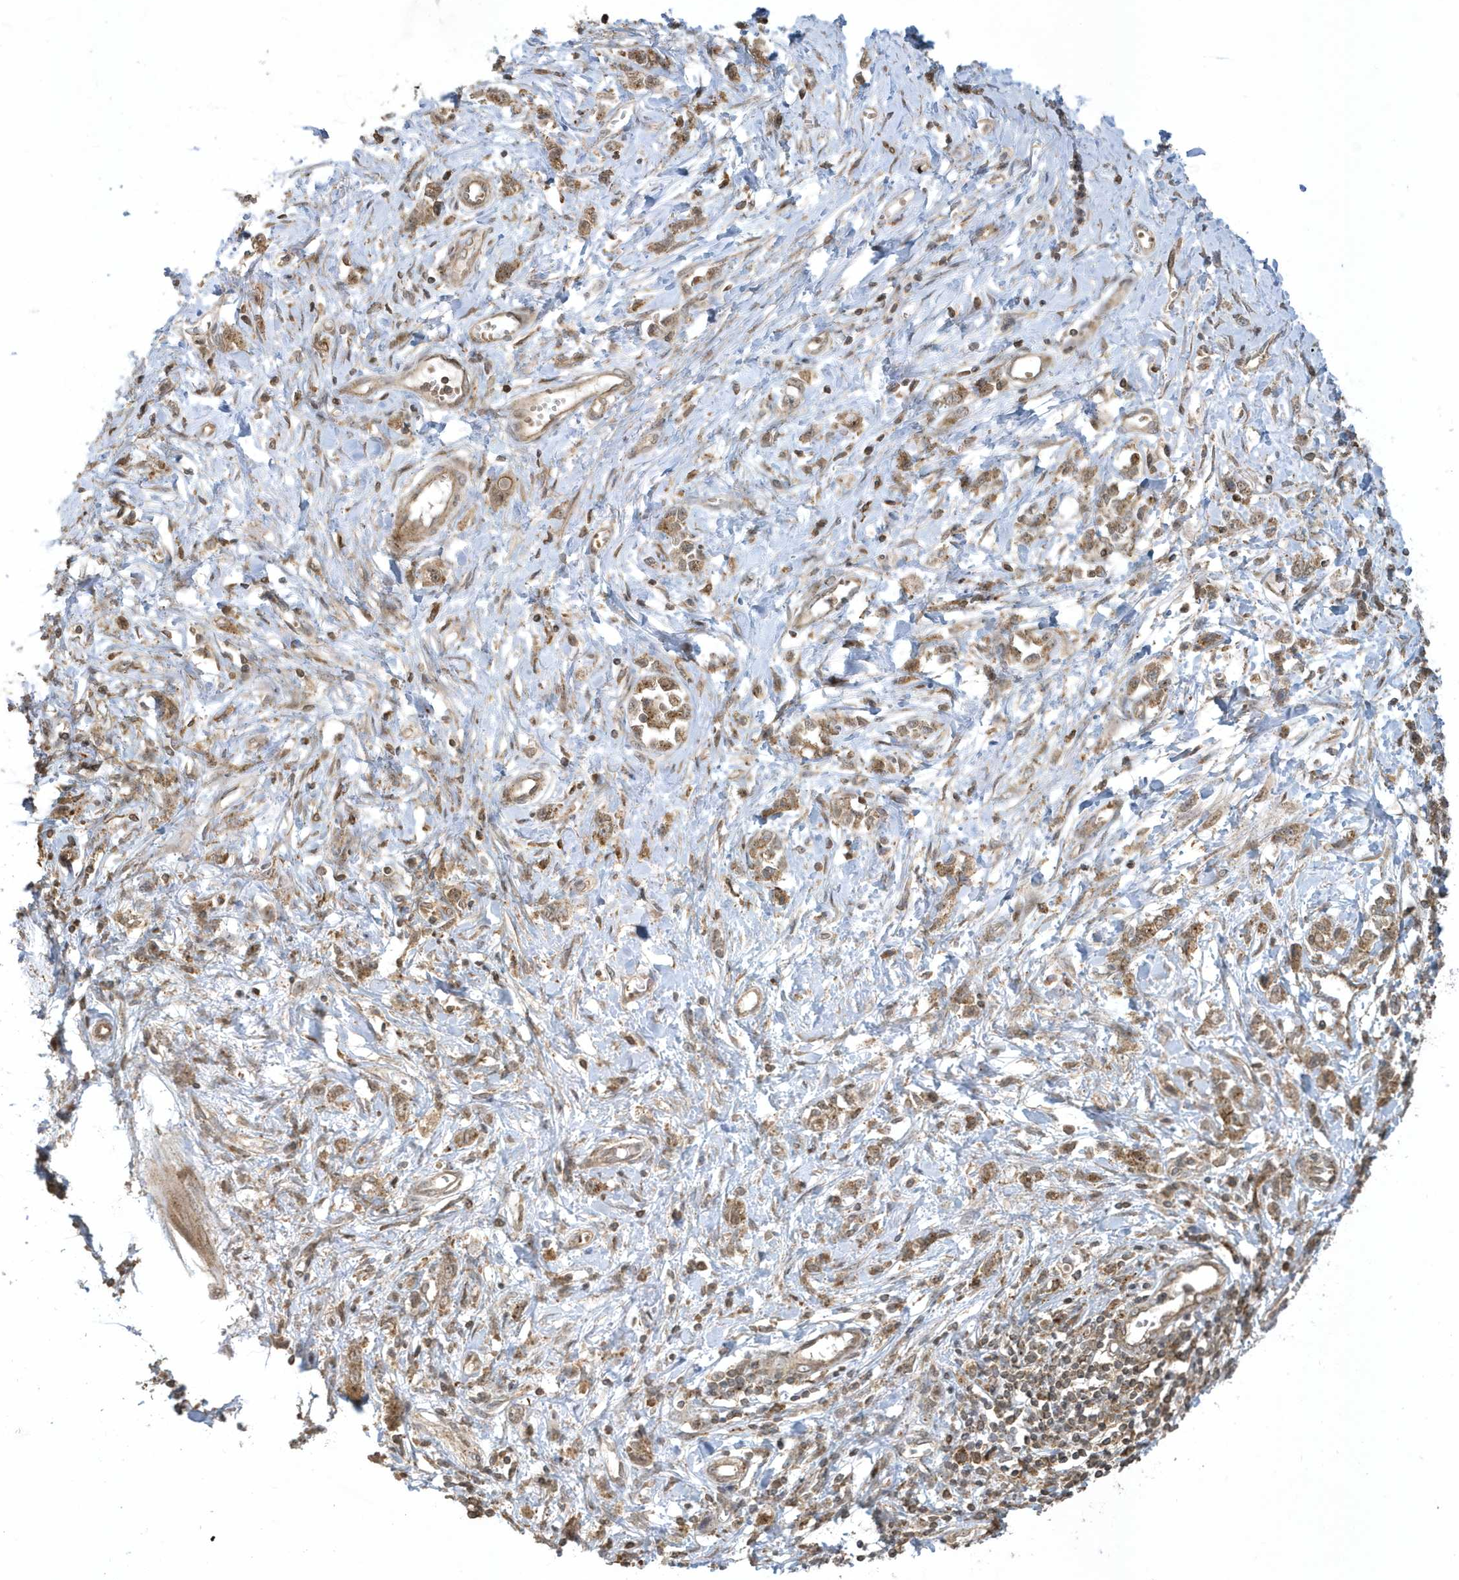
{"staining": {"intensity": "moderate", "quantity": ">75%", "location": "cytoplasmic/membranous"}, "tissue": "stomach cancer", "cell_type": "Tumor cells", "image_type": "cancer", "snomed": [{"axis": "morphology", "description": "Adenocarcinoma, NOS"}, {"axis": "topography", "description": "Stomach"}], "caption": "Immunohistochemical staining of stomach adenocarcinoma reveals medium levels of moderate cytoplasmic/membranous protein positivity in approximately >75% of tumor cells.", "gene": "STAMBP", "patient": {"sex": "female", "age": 76}}